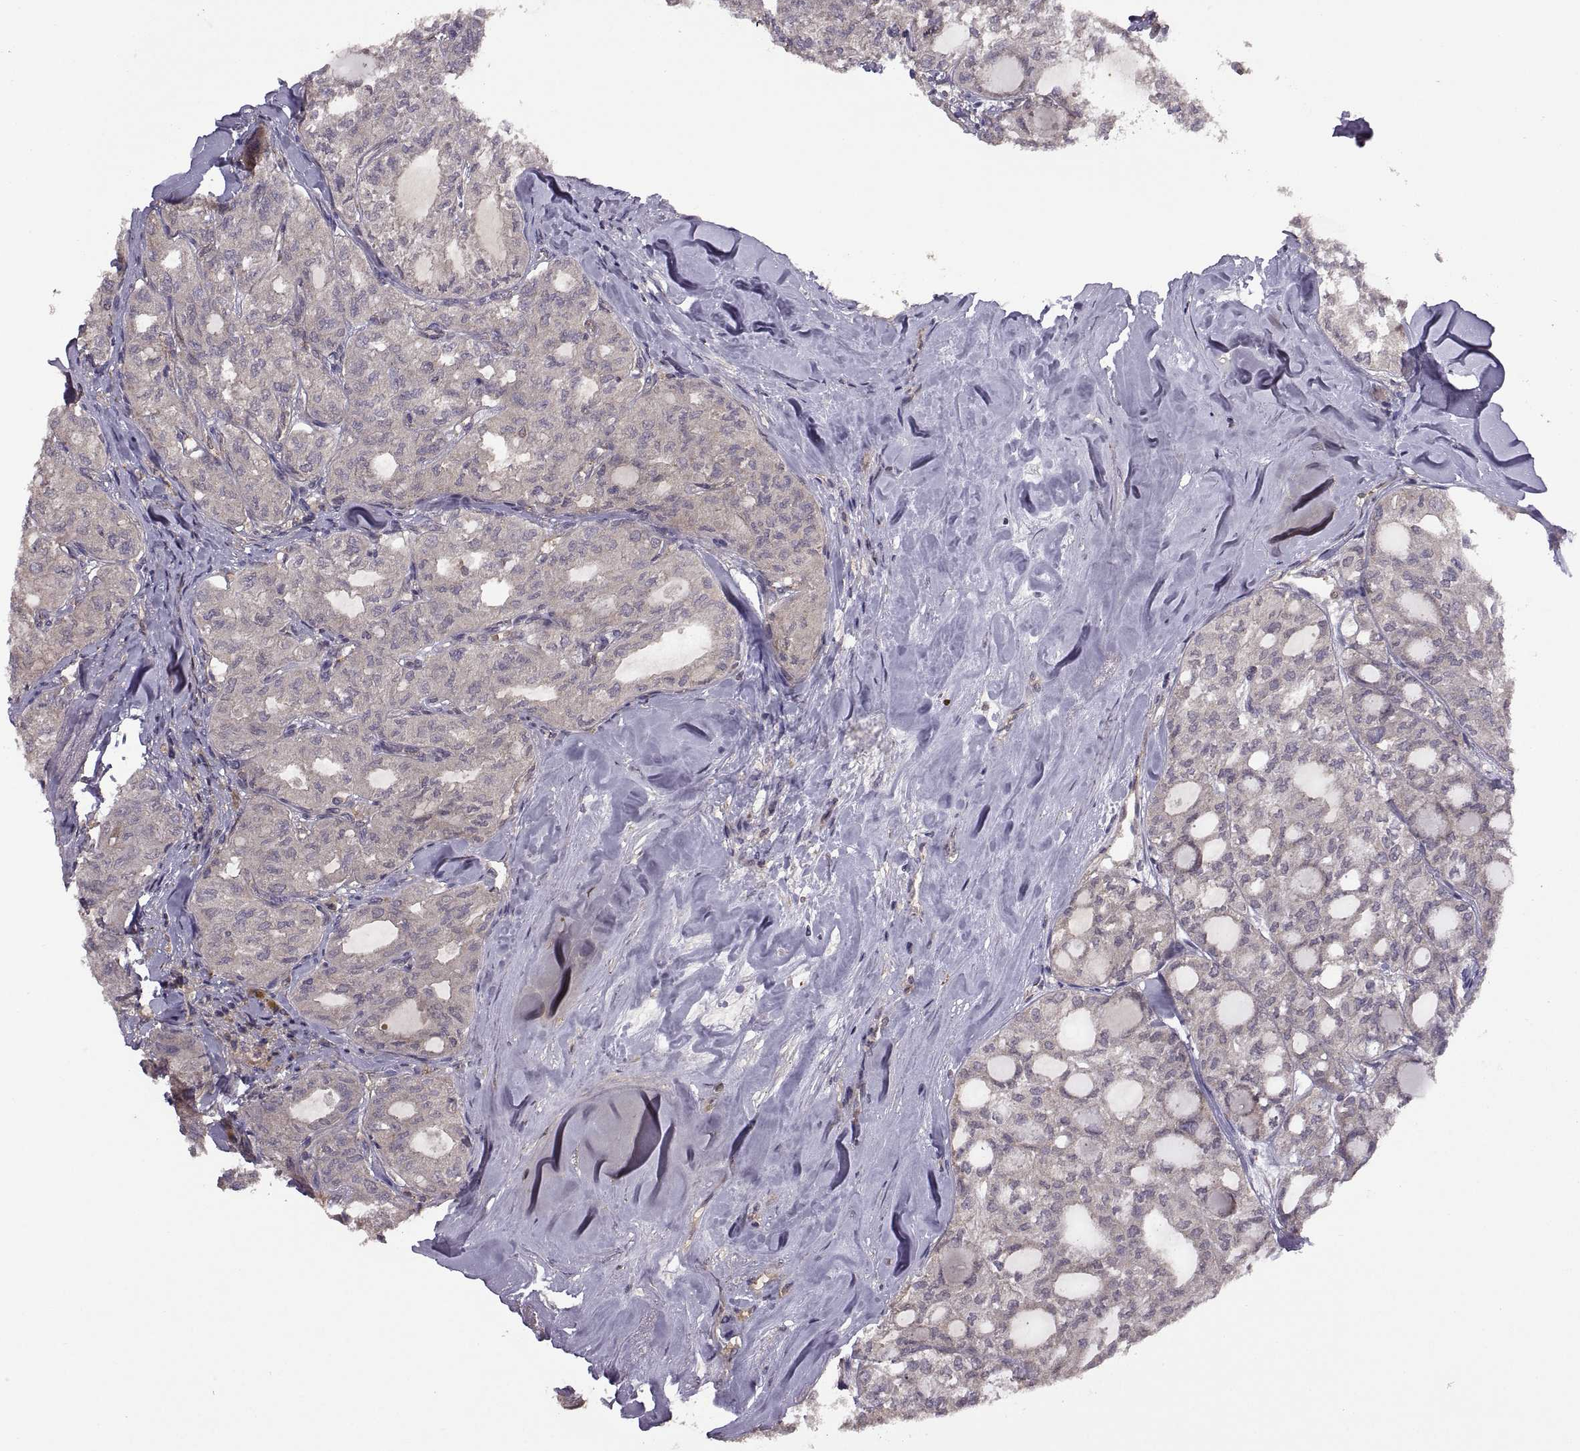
{"staining": {"intensity": "negative", "quantity": "none", "location": "none"}, "tissue": "thyroid cancer", "cell_type": "Tumor cells", "image_type": "cancer", "snomed": [{"axis": "morphology", "description": "Follicular adenoma carcinoma, NOS"}, {"axis": "topography", "description": "Thyroid gland"}], "caption": "Tumor cells are negative for brown protein staining in follicular adenoma carcinoma (thyroid). (Stains: DAB (3,3'-diaminobenzidine) immunohistochemistry with hematoxylin counter stain, Microscopy: brightfield microscopy at high magnification).", "gene": "NMNAT2", "patient": {"sex": "male", "age": 75}}